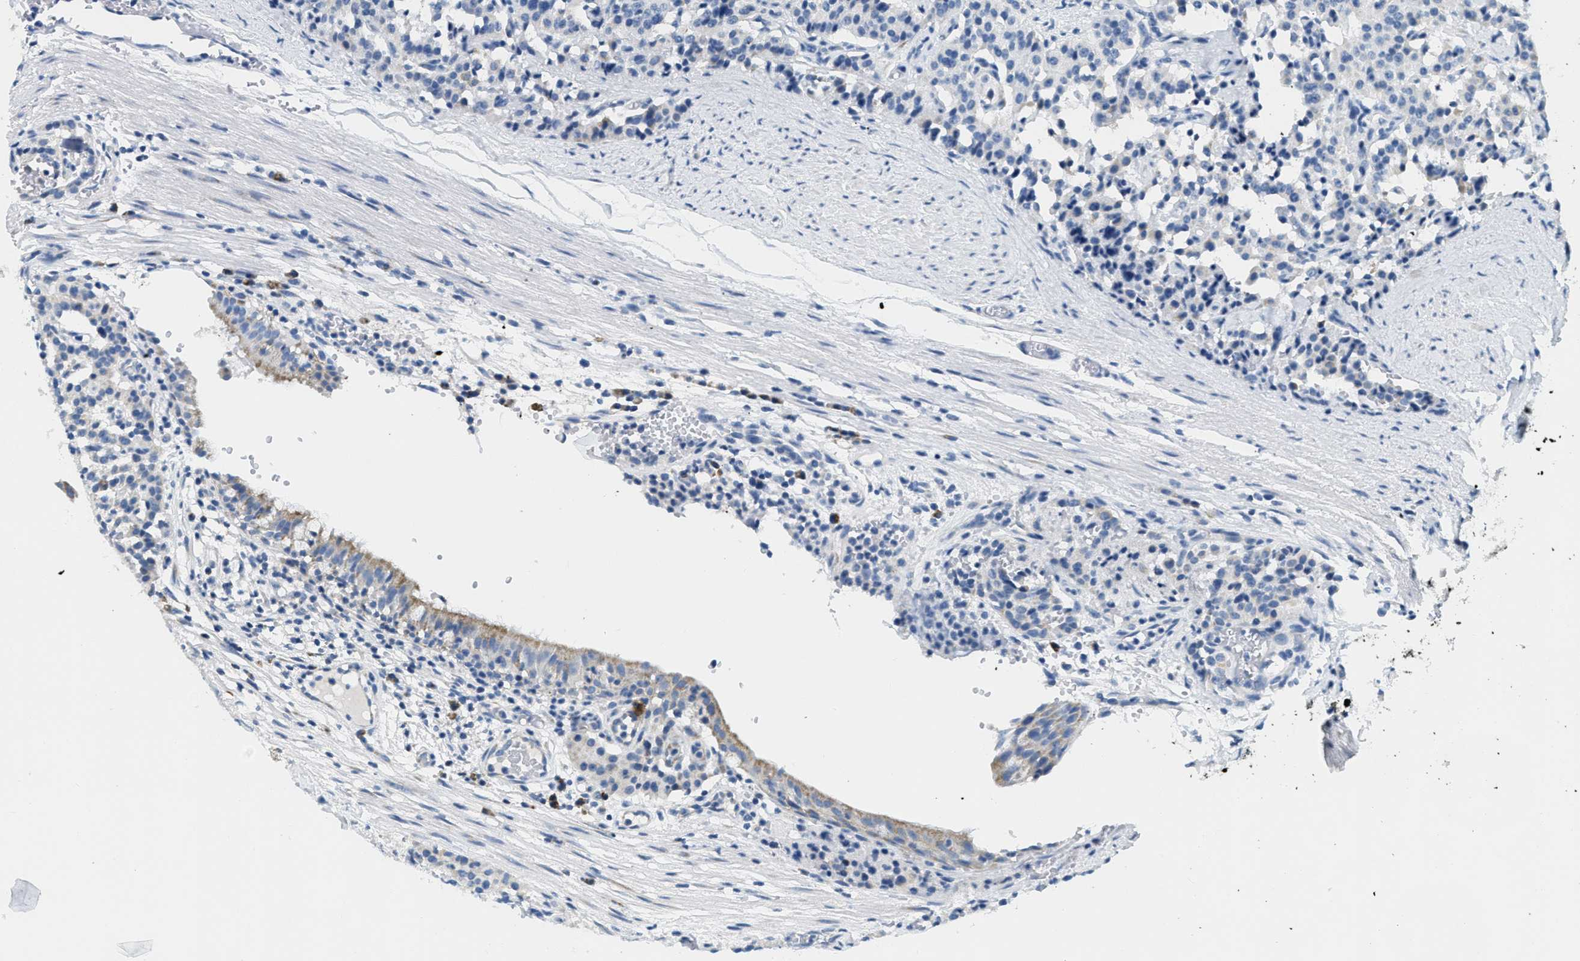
{"staining": {"intensity": "negative", "quantity": "none", "location": "none"}, "tissue": "carcinoid", "cell_type": "Tumor cells", "image_type": "cancer", "snomed": [{"axis": "morphology", "description": "Carcinoid, malignant, NOS"}, {"axis": "topography", "description": "Lung"}], "caption": "A micrograph of human carcinoid (malignant) is negative for staining in tumor cells.", "gene": "CA4", "patient": {"sex": "male", "age": 30}}